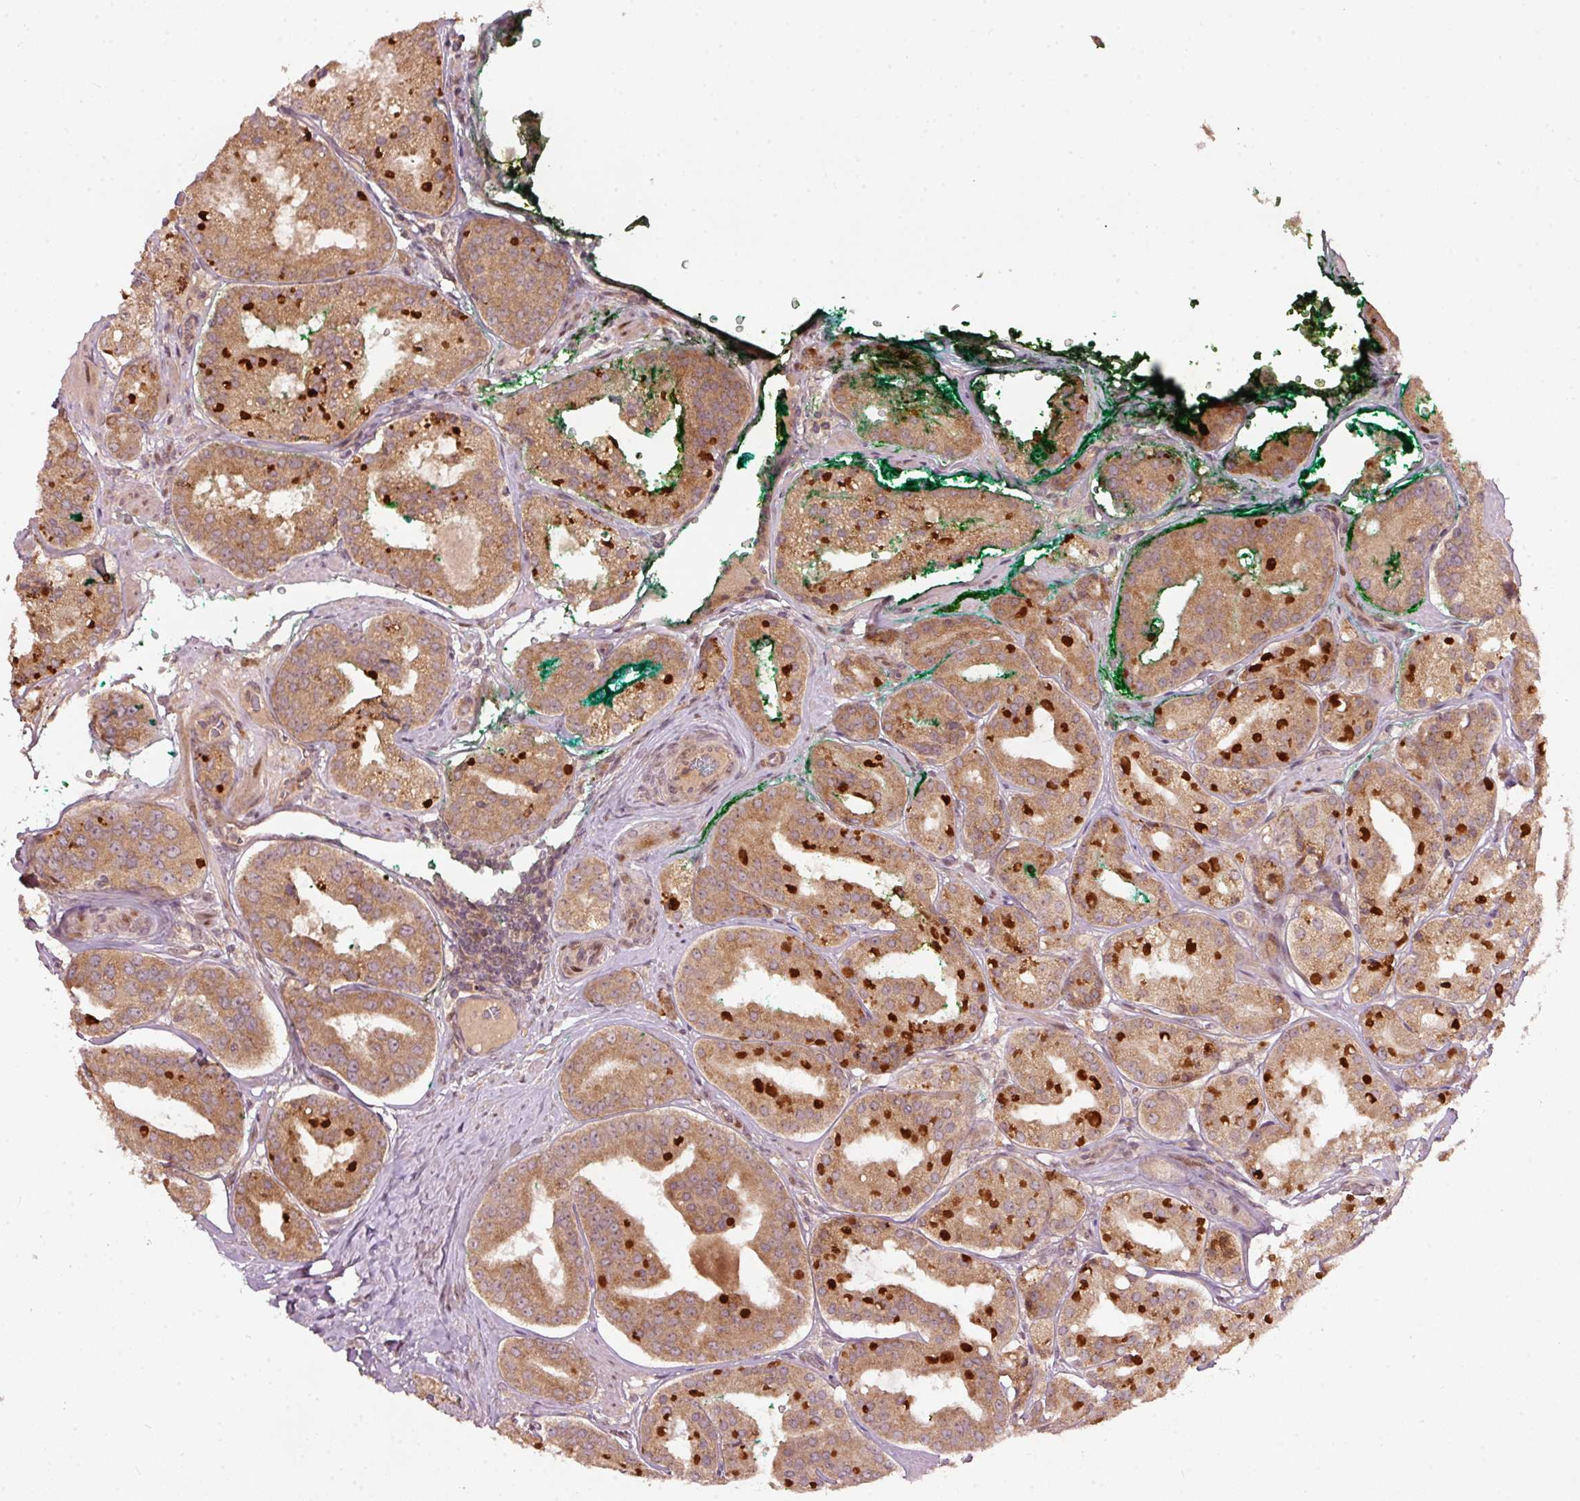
{"staining": {"intensity": "strong", "quantity": "25%-75%", "location": "cytoplasmic/membranous,nuclear"}, "tissue": "prostate cancer", "cell_type": "Tumor cells", "image_type": "cancer", "snomed": [{"axis": "morphology", "description": "Adenocarcinoma, High grade"}, {"axis": "topography", "description": "Prostate"}], "caption": "Immunohistochemical staining of prostate cancer shows high levels of strong cytoplasmic/membranous and nuclear positivity in about 25%-75% of tumor cells.", "gene": "PCDHB1", "patient": {"sex": "male", "age": 63}}